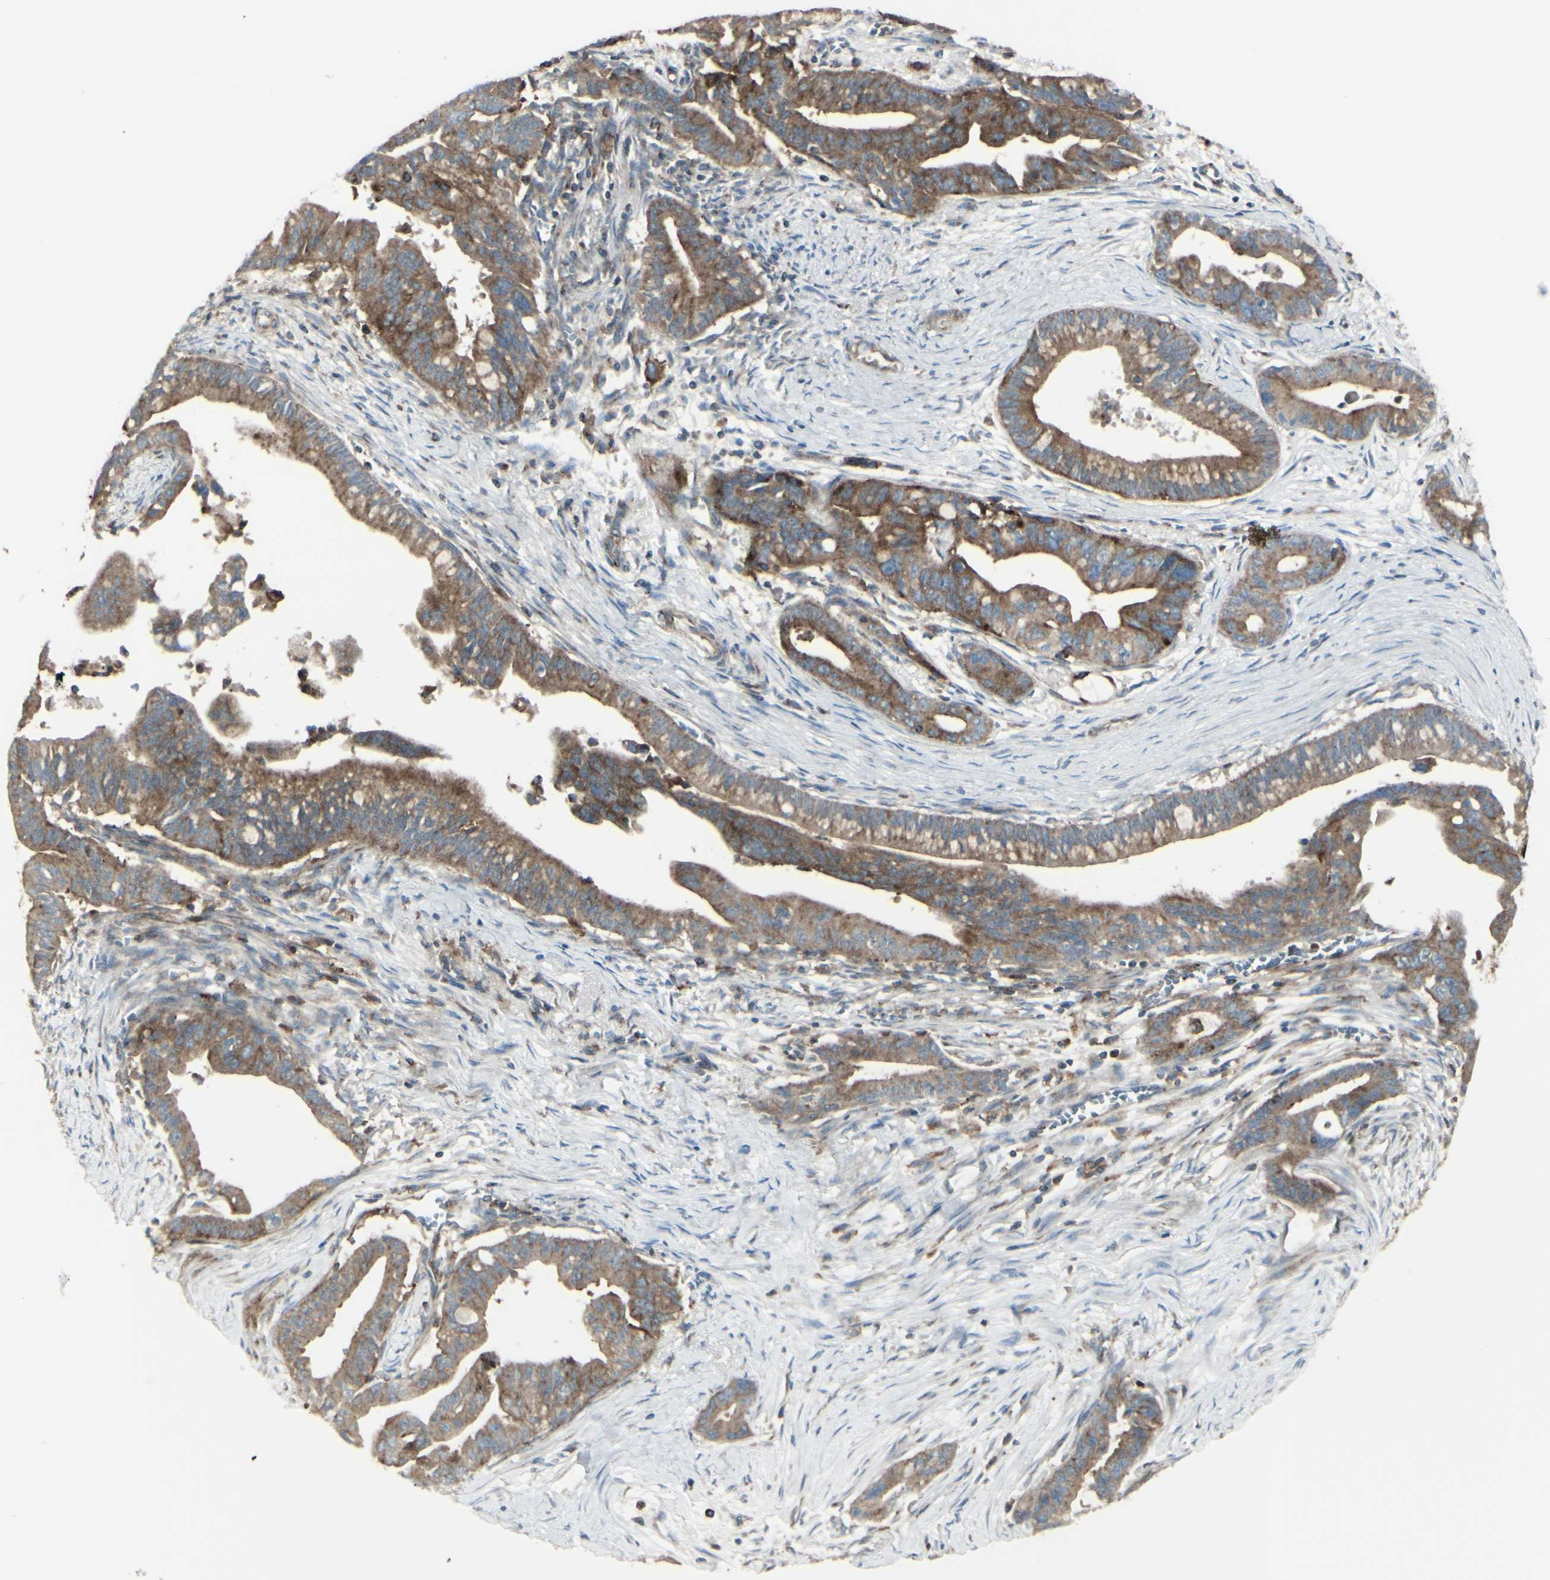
{"staining": {"intensity": "moderate", "quantity": ">75%", "location": "cytoplasmic/membranous"}, "tissue": "pancreatic cancer", "cell_type": "Tumor cells", "image_type": "cancer", "snomed": [{"axis": "morphology", "description": "Adenocarcinoma, NOS"}, {"axis": "topography", "description": "Pancreas"}], "caption": "Protein expression analysis of pancreatic cancer reveals moderate cytoplasmic/membranous staining in approximately >75% of tumor cells. (DAB (3,3'-diaminobenzidine) IHC with brightfield microscopy, high magnification).", "gene": "NAPA", "patient": {"sex": "male", "age": 70}}